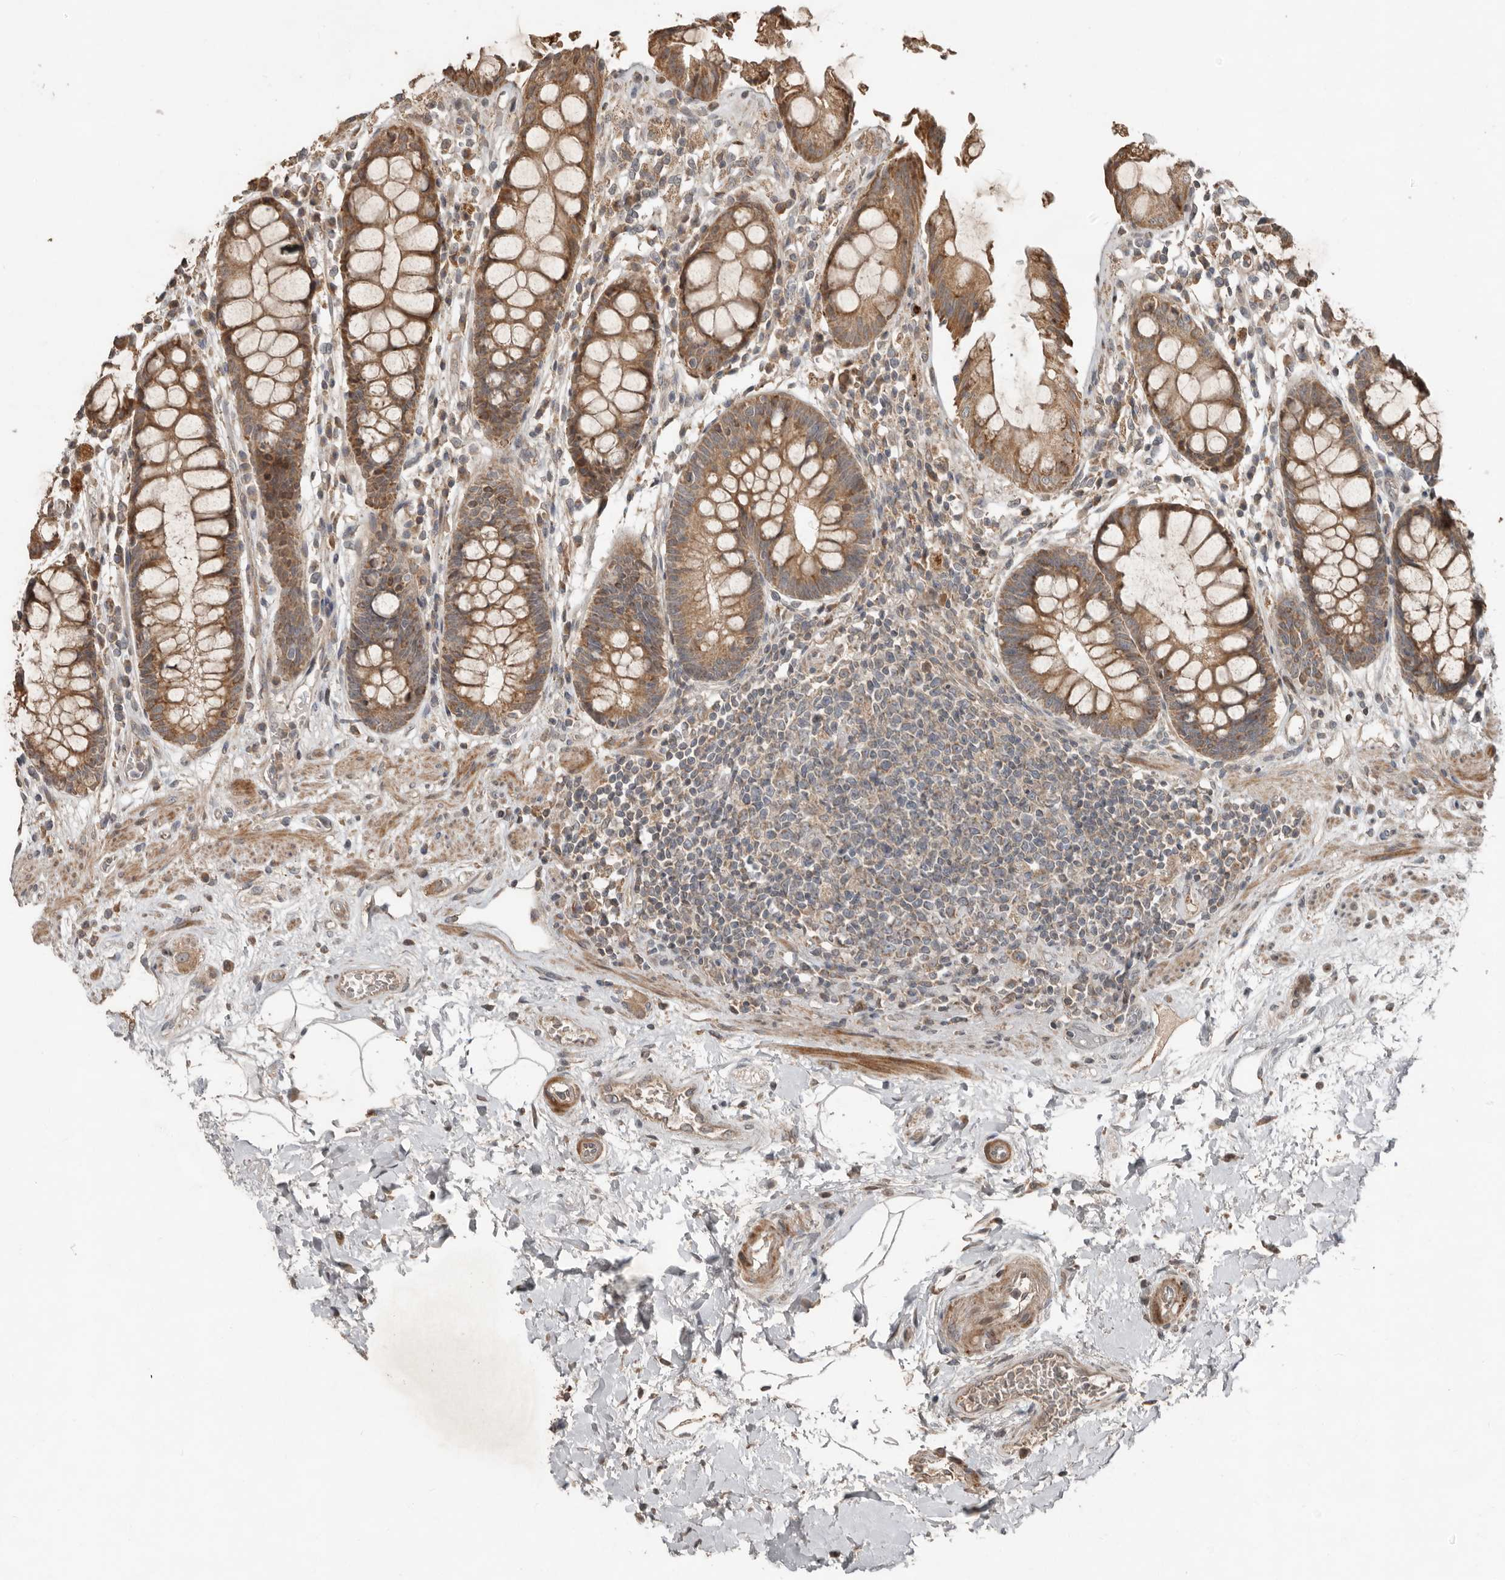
{"staining": {"intensity": "moderate", "quantity": ">75%", "location": "cytoplasmic/membranous"}, "tissue": "rectum", "cell_type": "Glandular cells", "image_type": "normal", "snomed": [{"axis": "morphology", "description": "Normal tissue, NOS"}, {"axis": "topography", "description": "Rectum"}], "caption": "IHC (DAB) staining of normal human rectum exhibits moderate cytoplasmic/membranous protein positivity in approximately >75% of glandular cells.", "gene": "SLC6A7", "patient": {"sex": "male", "age": 64}}